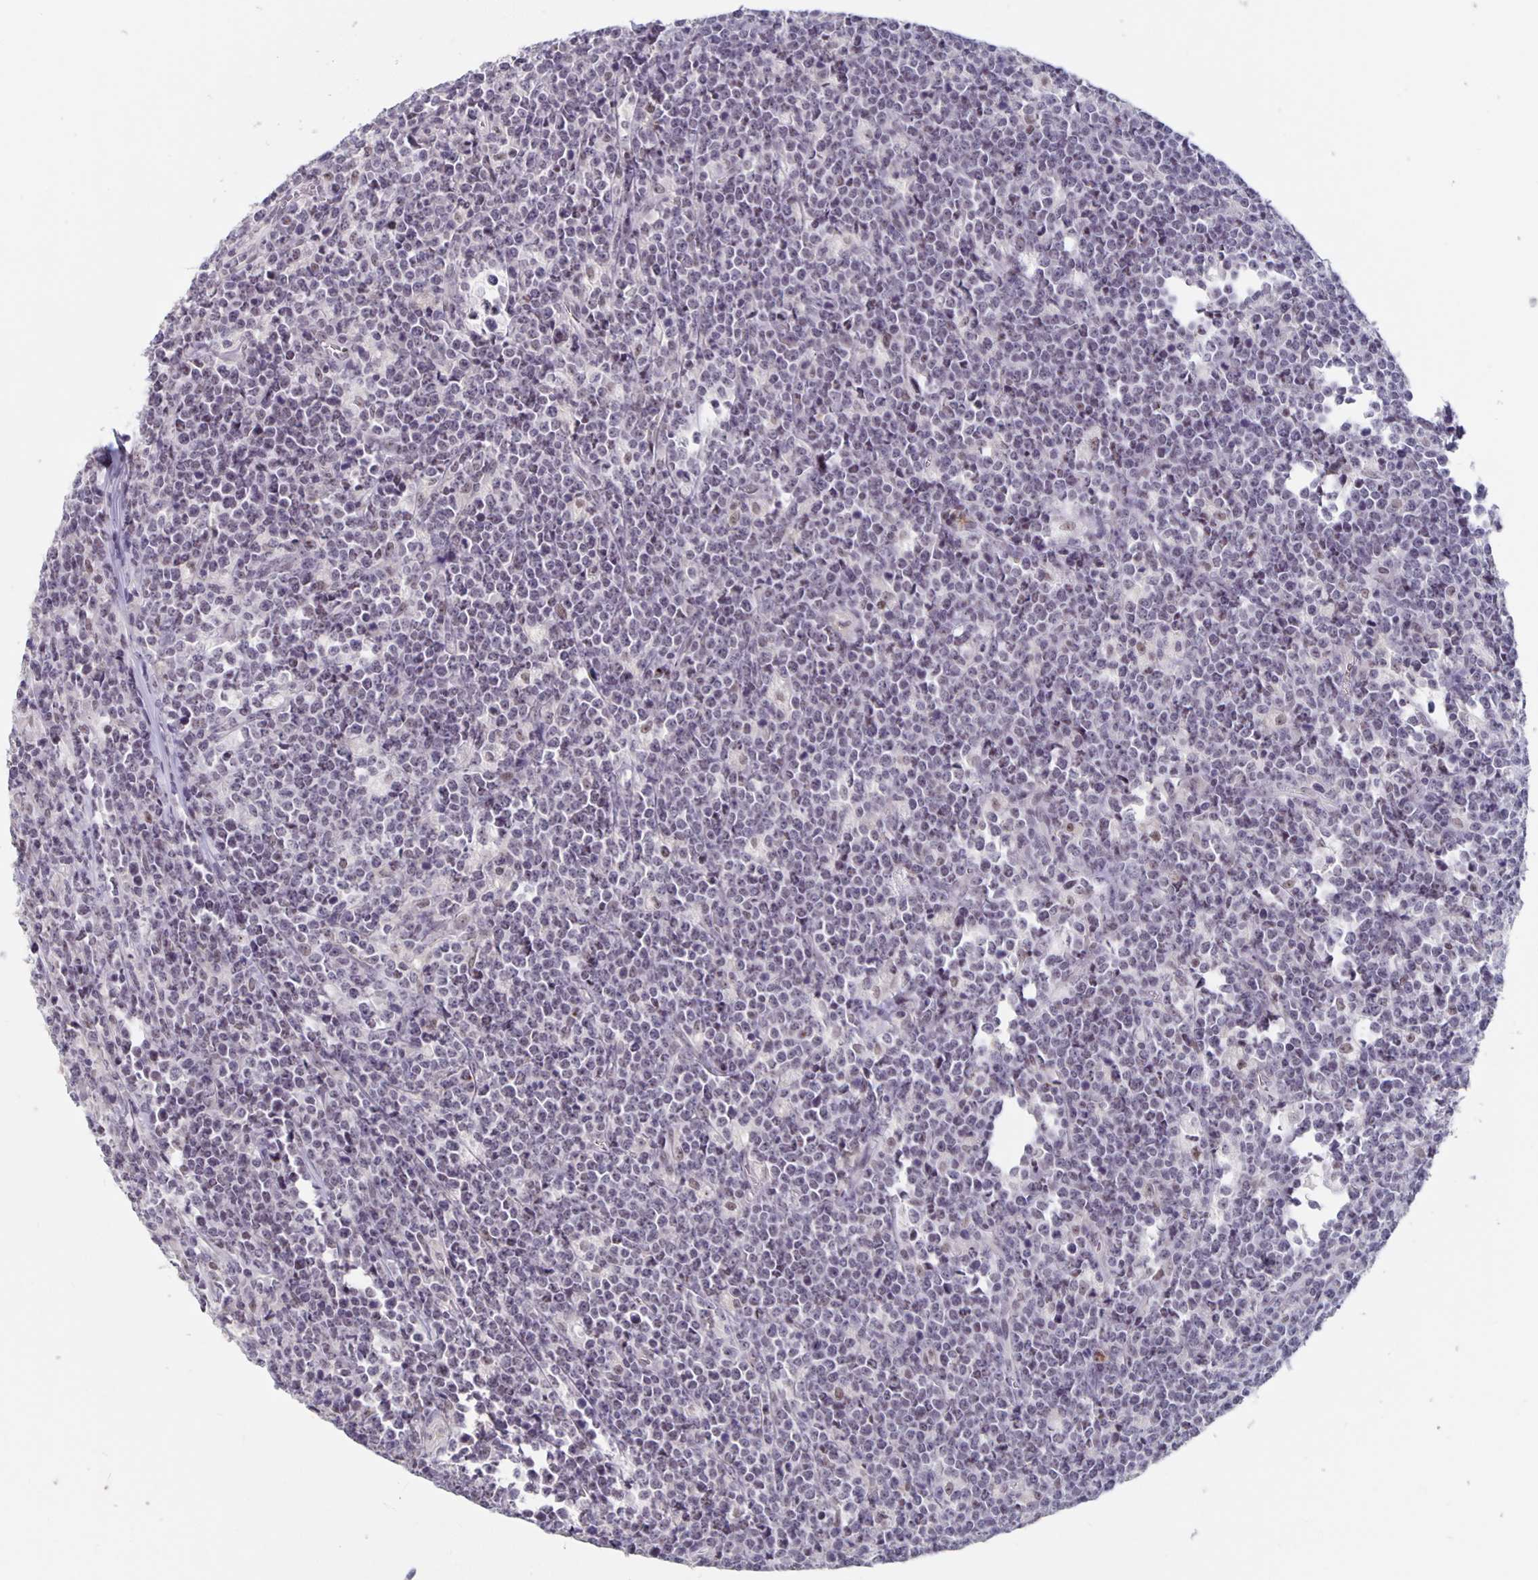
{"staining": {"intensity": "negative", "quantity": "none", "location": "none"}, "tissue": "lymphoma", "cell_type": "Tumor cells", "image_type": "cancer", "snomed": [{"axis": "morphology", "description": "Malignant lymphoma, non-Hodgkin's type, High grade"}, {"axis": "topography", "description": "Small intestine"}], "caption": "This is a photomicrograph of IHC staining of lymphoma, which shows no expression in tumor cells. (Brightfield microscopy of DAB (3,3'-diaminobenzidine) IHC at high magnification).", "gene": "ZNF691", "patient": {"sex": "female", "age": 56}}